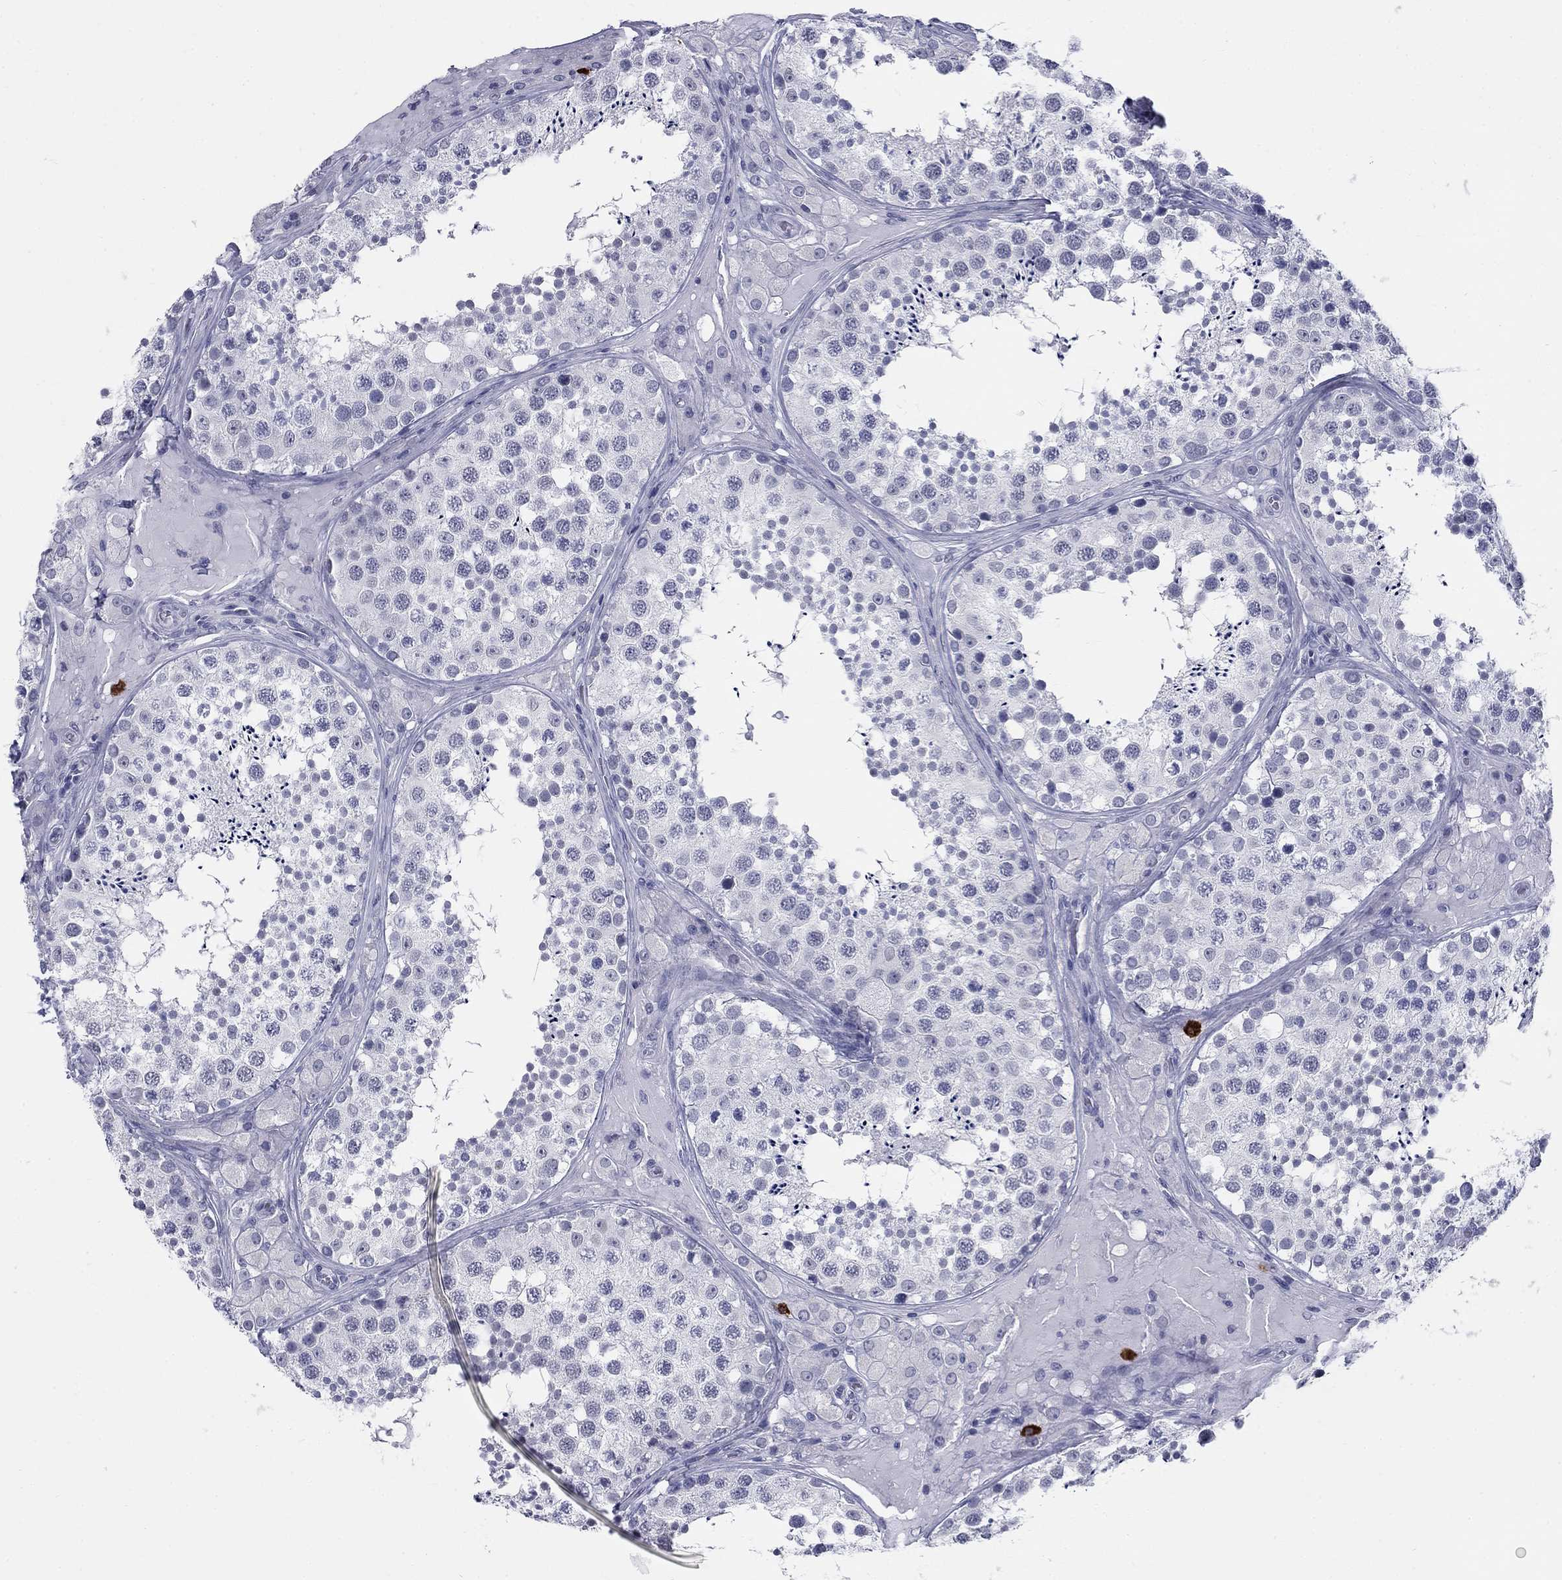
{"staining": {"intensity": "negative", "quantity": "none", "location": "none"}, "tissue": "testis", "cell_type": "Cells in seminiferous ducts", "image_type": "normal", "snomed": [{"axis": "morphology", "description": "Normal tissue, NOS"}, {"axis": "topography", "description": "Testis"}], "caption": "The photomicrograph demonstrates no significant positivity in cells in seminiferous ducts of testis. (Stains: DAB IHC with hematoxylin counter stain, Microscopy: brightfield microscopy at high magnification).", "gene": "ECEL1", "patient": {"sex": "male", "age": 34}}